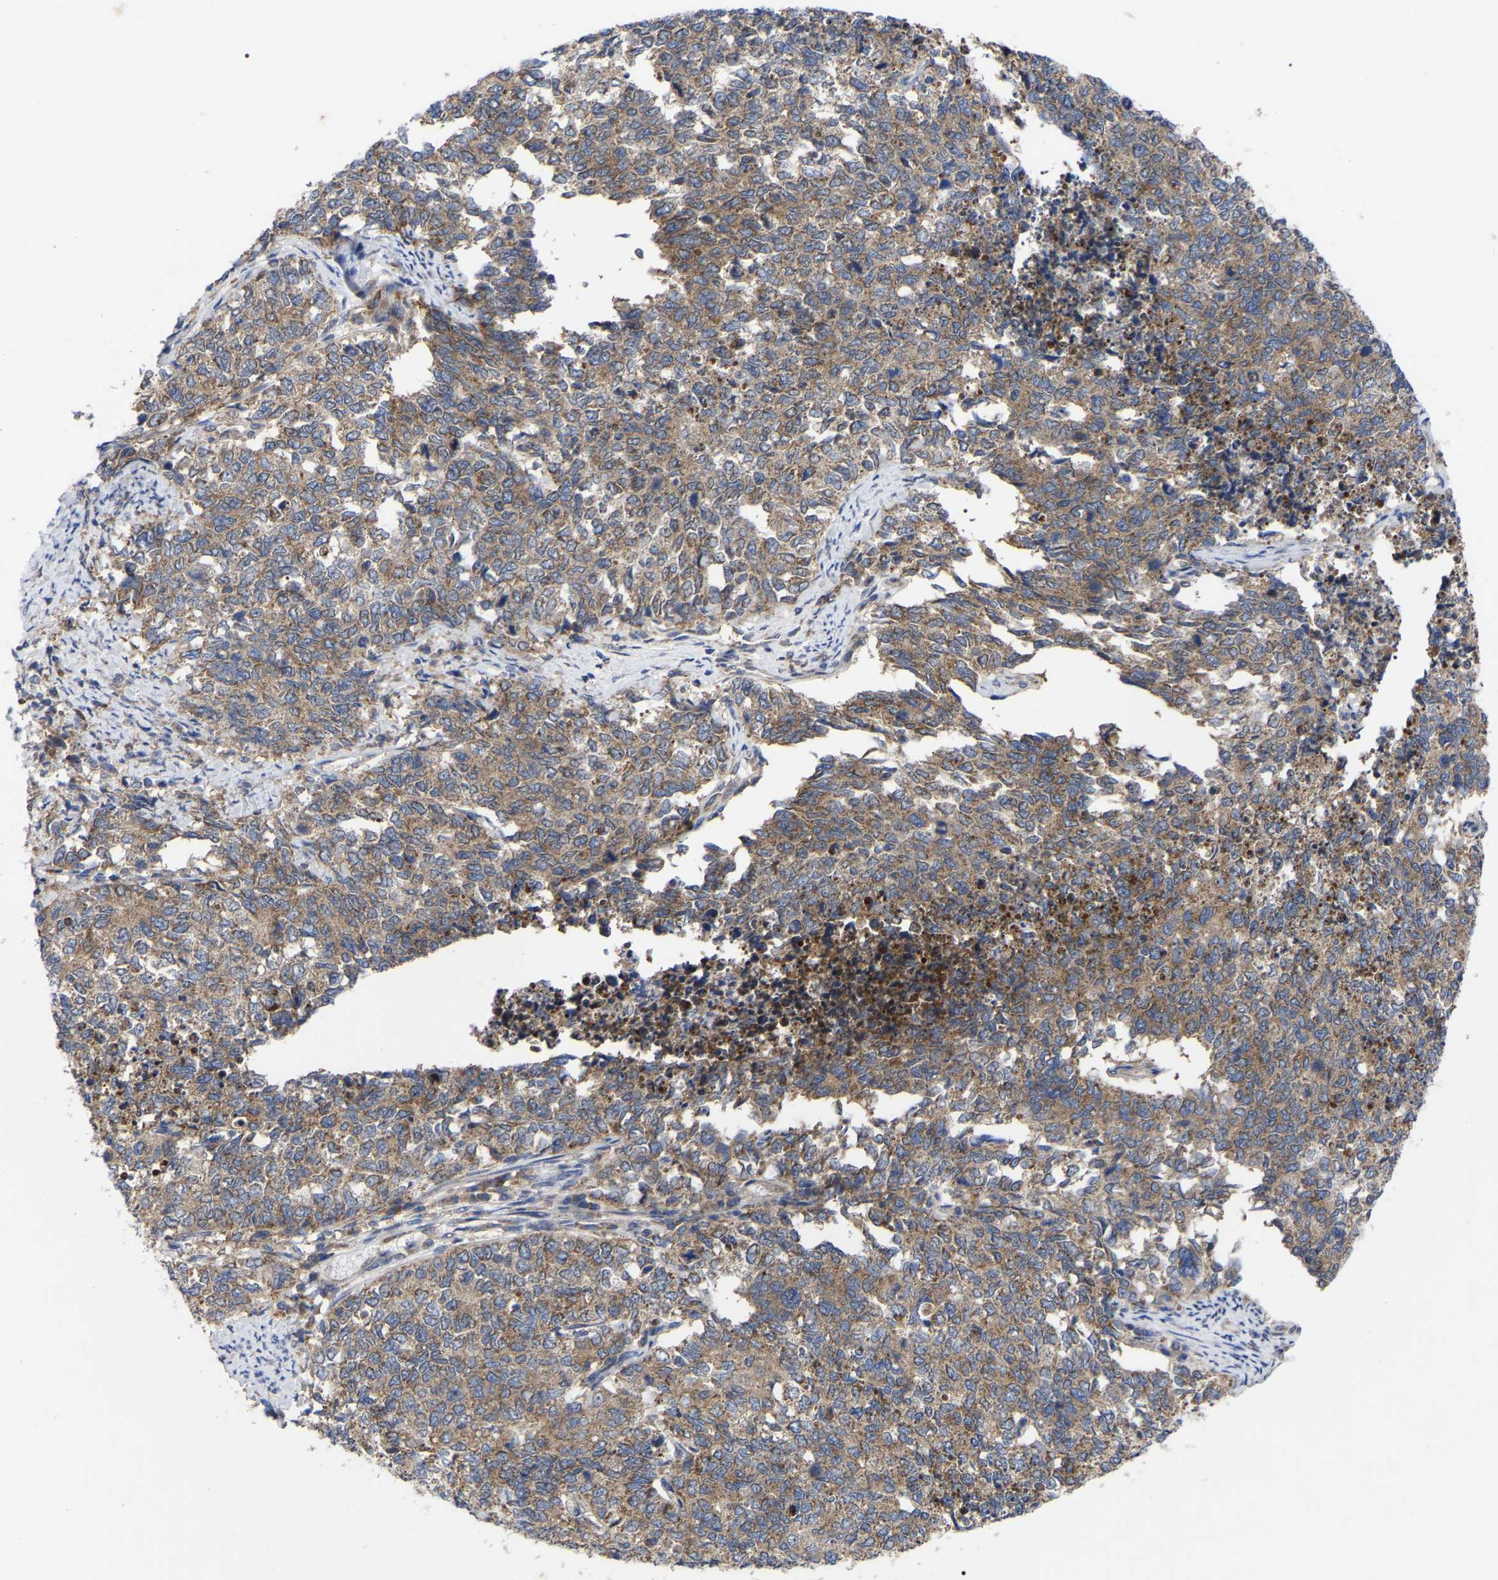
{"staining": {"intensity": "weak", "quantity": ">75%", "location": "cytoplasmic/membranous"}, "tissue": "cervical cancer", "cell_type": "Tumor cells", "image_type": "cancer", "snomed": [{"axis": "morphology", "description": "Squamous cell carcinoma, NOS"}, {"axis": "topography", "description": "Cervix"}], "caption": "An immunohistochemistry (IHC) image of tumor tissue is shown. Protein staining in brown shows weak cytoplasmic/membranous positivity in squamous cell carcinoma (cervical) within tumor cells.", "gene": "TCP1", "patient": {"sex": "female", "age": 63}}